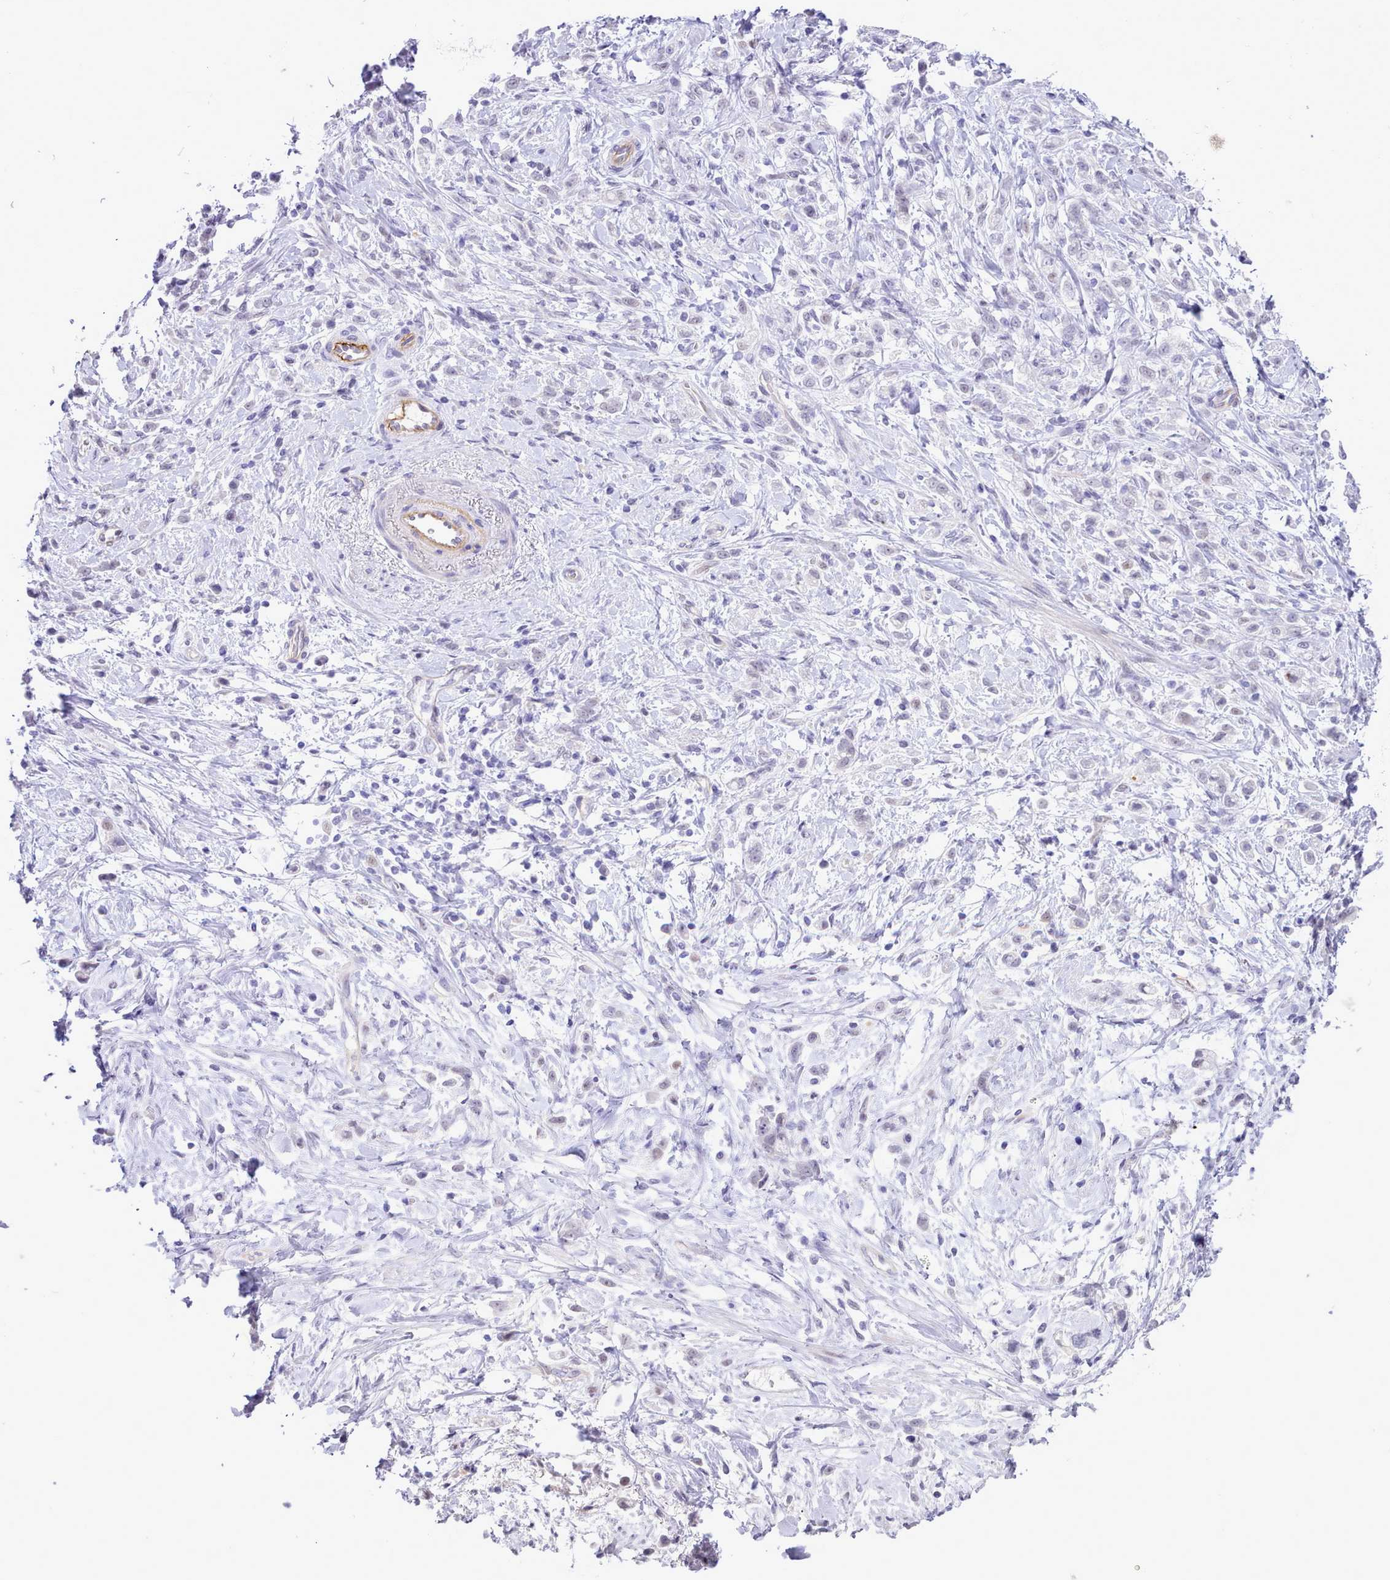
{"staining": {"intensity": "negative", "quantity": "none", "location": "none"}, "tissue": "stomach cancer", "cell_type": "Tumor cells", "image_type": "cancer", "snomed": [{"axis": "morphology", "description": "Adenocarcinoma, NOS"}, {"axis": "topography", "description": "Stomach"}], "caption": "This is a histopathology image of immunohistochemistry staining of stomach adenocarcinoma, which shows no staining in tumor cells.", "gene": "LRRC37A", "patient": {"sex": "female", "age": 60}}